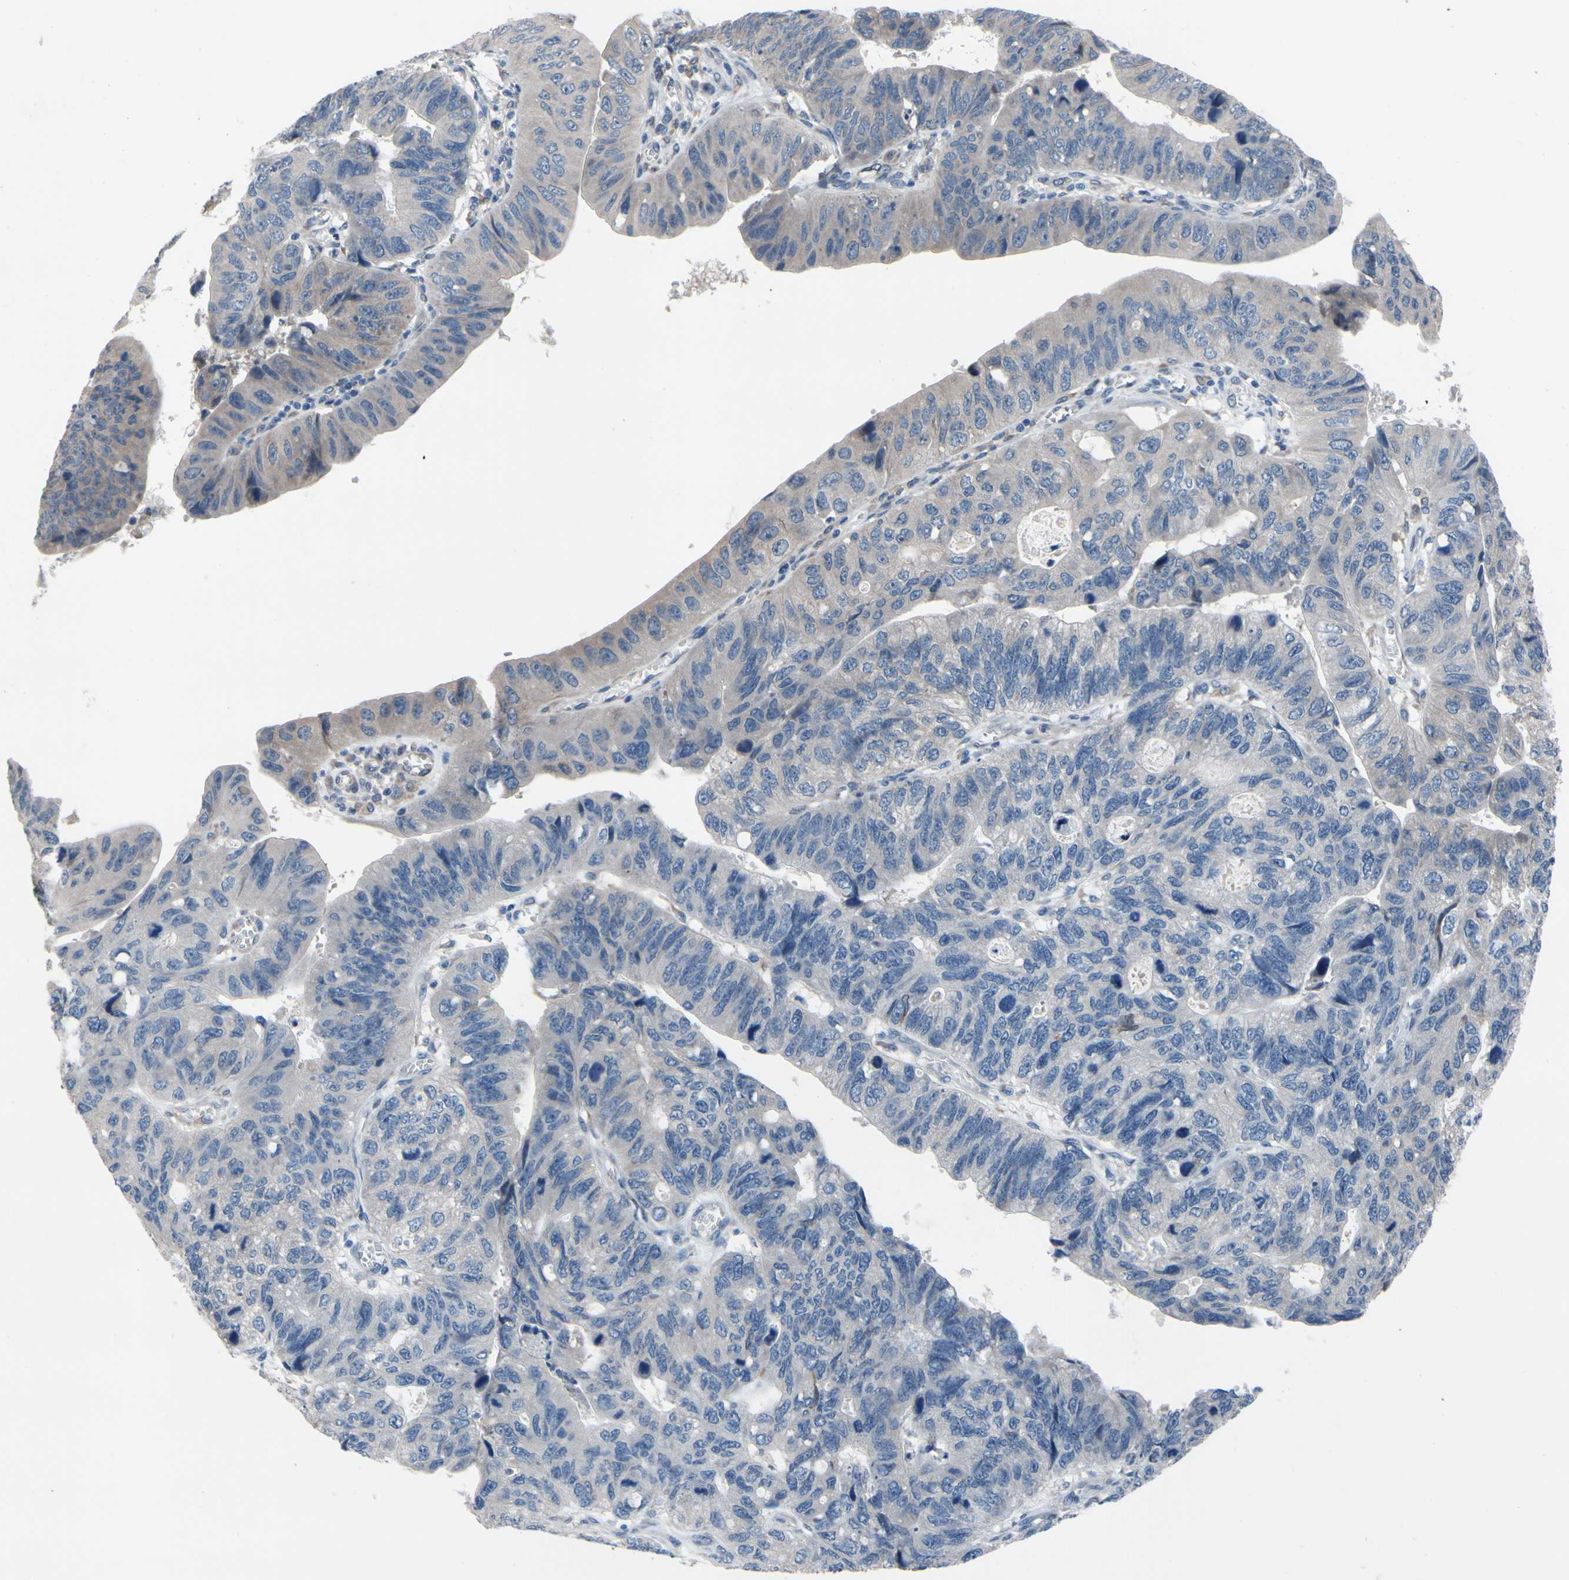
{"staining": {"intensity": "weak", "quantity": "<25%", "location": "cytoplasmic/membranous"}, "tissue": "stomach cancer", "cell_type": "Tumor cells", "image_type": "cancer", "snomed": [{"axis": "morphology", "description": "Adenocarcinoma, NOS"}, {"axis": "topography", "description": "Stomach"}], "caption": "IHC photomicrograph of human stomach adenocarcinoma stained for a protein (brown), which demonstrates no staining in tumor cells. The staining is performed using DAB (3,3'-diaminobenzidine) brown chromogen with nuclei counter-stained in using hematoxylin.", "gene": "PRXL2A", "patient": {"sex": "male", "age": 59}}